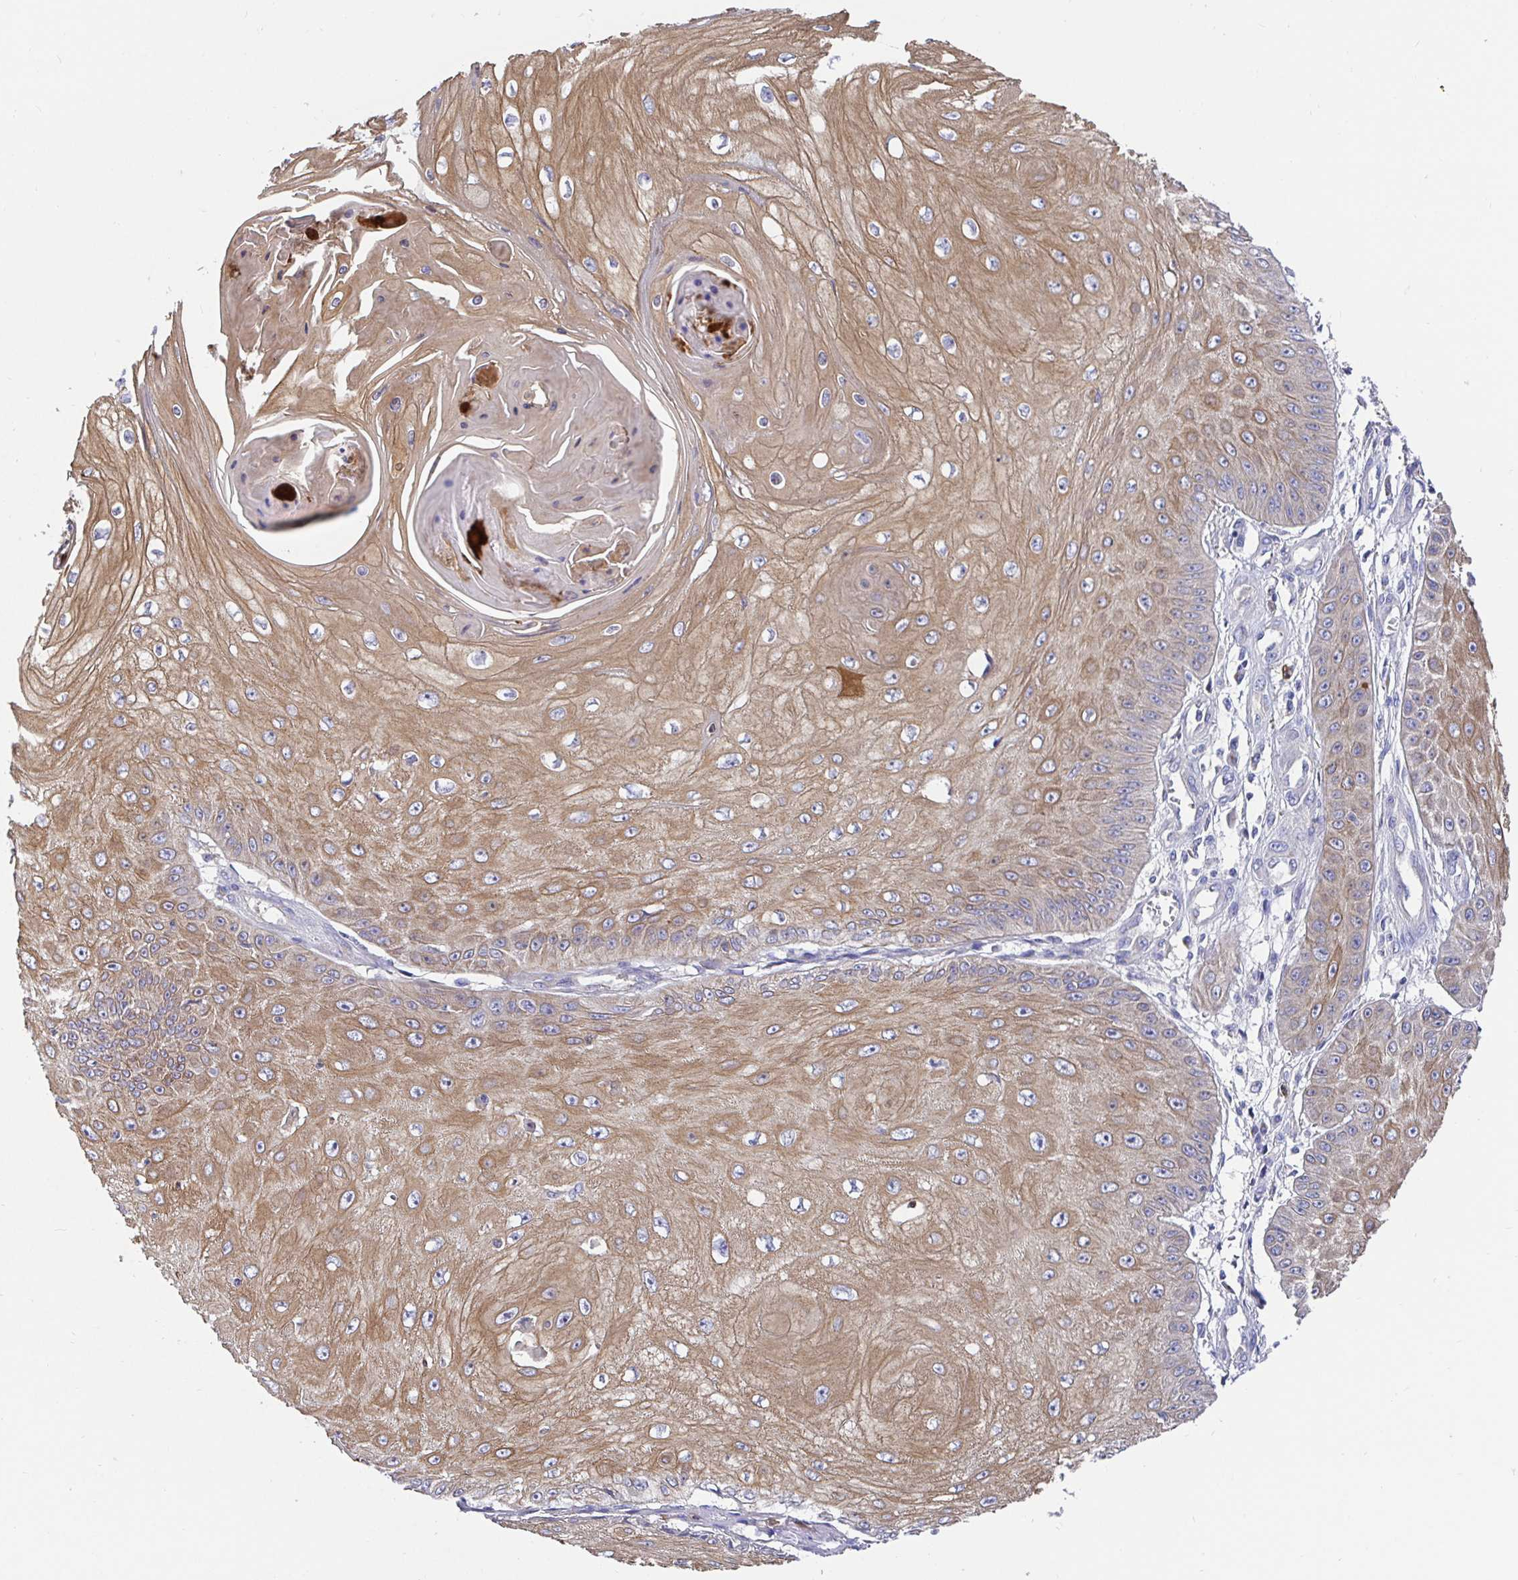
{"staining": {"intensity": "moderate", "quantity": ">75%", "location": "cytoplasmic/membranous"}, "tissue": "skin cancer", "cell_type": "Tumor cells", "image_type": "cancer", "snomed": [{"axis": "morphology", "description": "Squamous cell carcinoma, NOS"}, {"axis": "topography", "description": "Skin"}], "caption": "Skin cancer tissue displays moderate cytoplasmic/membranous staining in about >75% of tumor cells, visualized by immunohistochemistry.", "gene": "GOLGA1", "patient": {"sex": "male", "age": 70}}